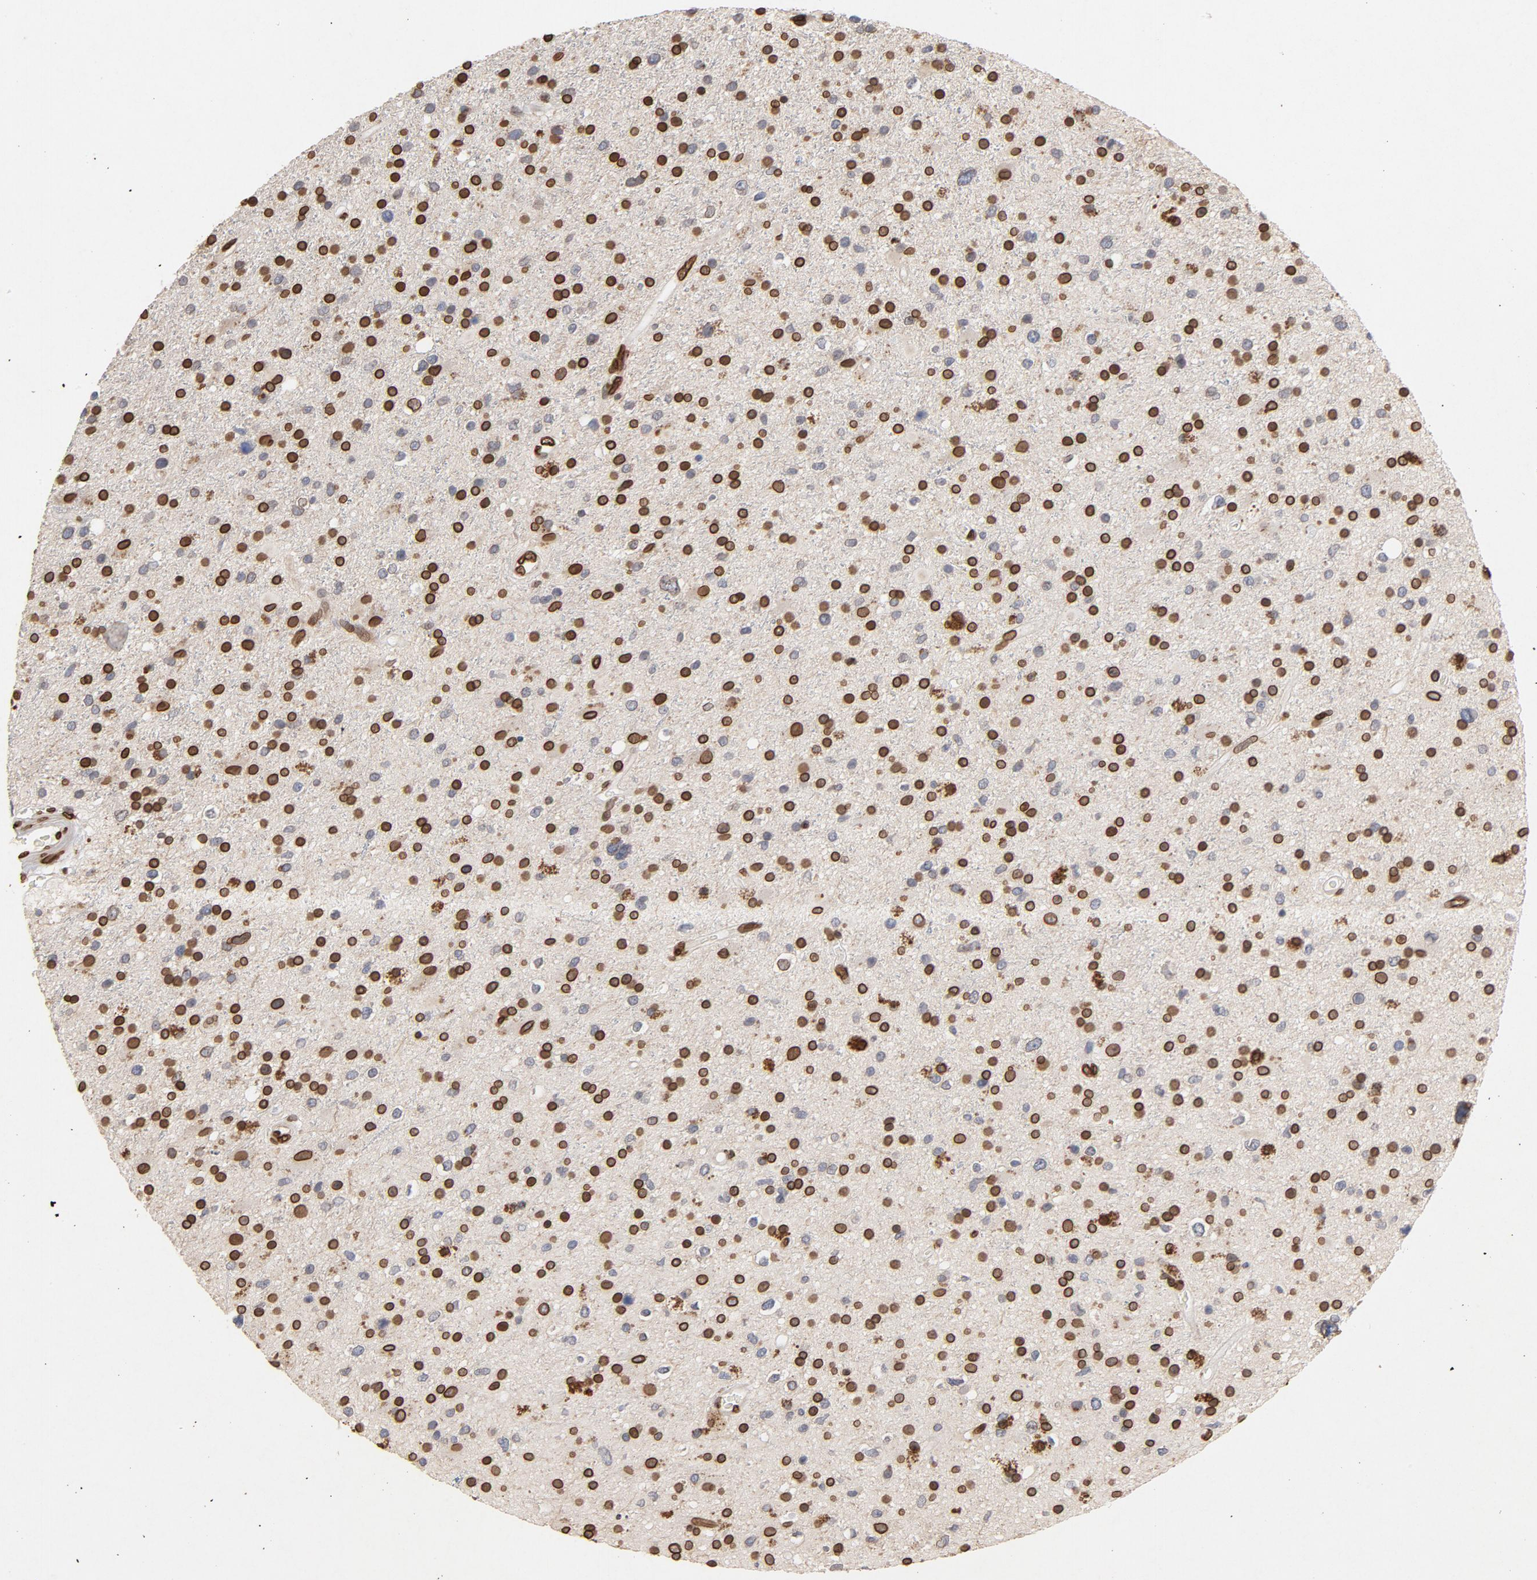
{"staining": {"intensity": "strong", "quantity": "25%-75%", "location": "cytoplasmic/membranous,nuclear"}, "tissue": "glioma", "cell_type": "Tumor cells", "image_type": "cancer", "snomed": [{"axis": "morphology", "description": "Glioma, malignant, High grade"}, {"axis": "topography", "description": "Brain"}], "caption": "Tumor cells show strong cytoplasmic/membranous and nuclear positivity in approximately 25%-75% of cells in glioma.", "gene": "LMNA", "patient": {"sex": "male", "age": 33}}